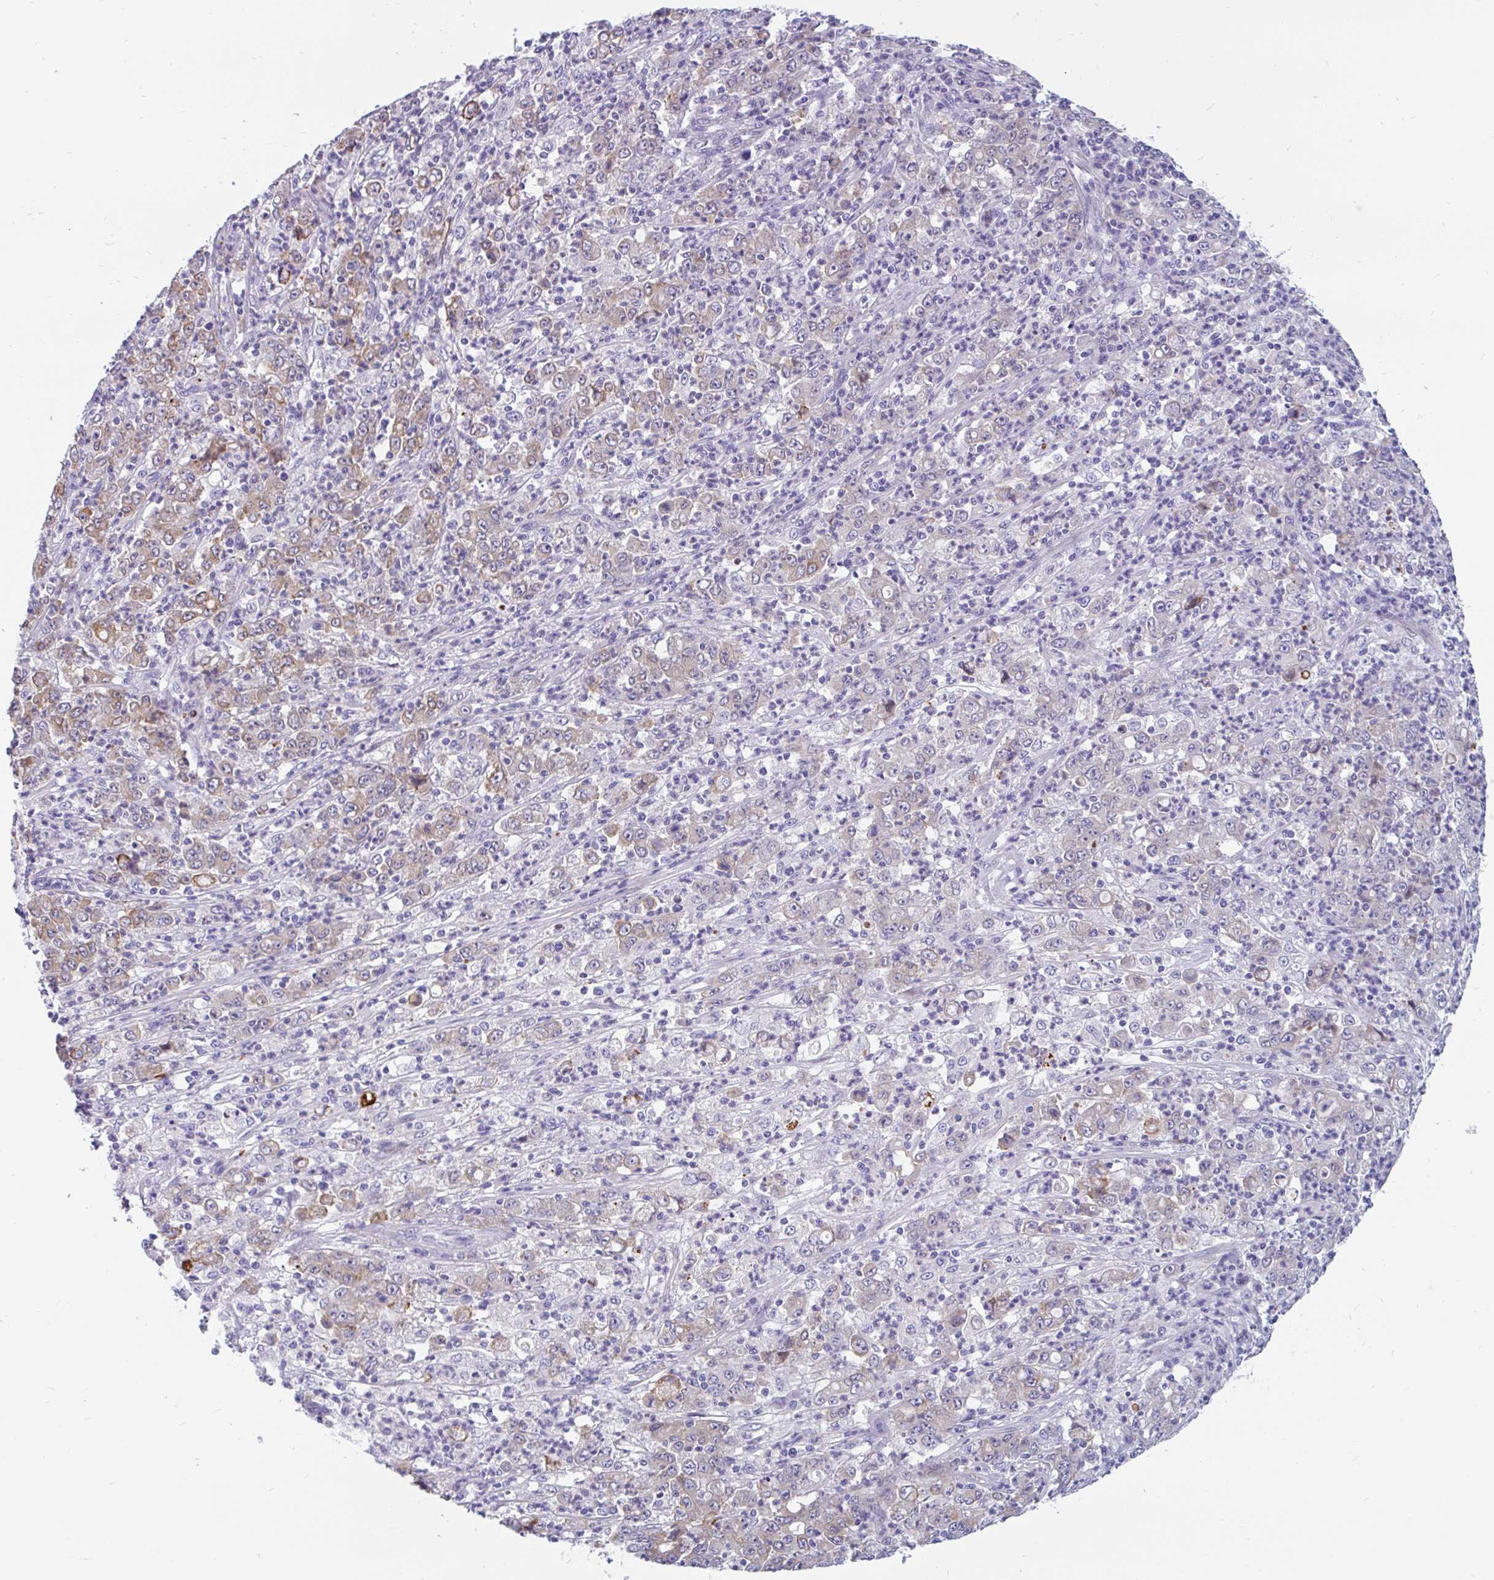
{"staining": {"intensity": "weak", "quantity": "25%-75%", "location": "cytoplasmic/membranous"}, "tissue": "stomach cancer", "cell_type": "Tumor cells", "image_type": "cancer", "snomed": [{"axis": "morphology", "description": "Adenocarcinoma, NOS"}, {"axis": "topography", "description": "Stomach, lower"}], "caption": "The histopathology image displays a brown stain indicating the presence of a protein in the cytoplasmic/membranous of tumor cells in stomach cancer. (DAB IHC with brightfield microscopy, high magnification).", "gene": "KIAA2013", "patient": {"sex": "female", "age": 71}}